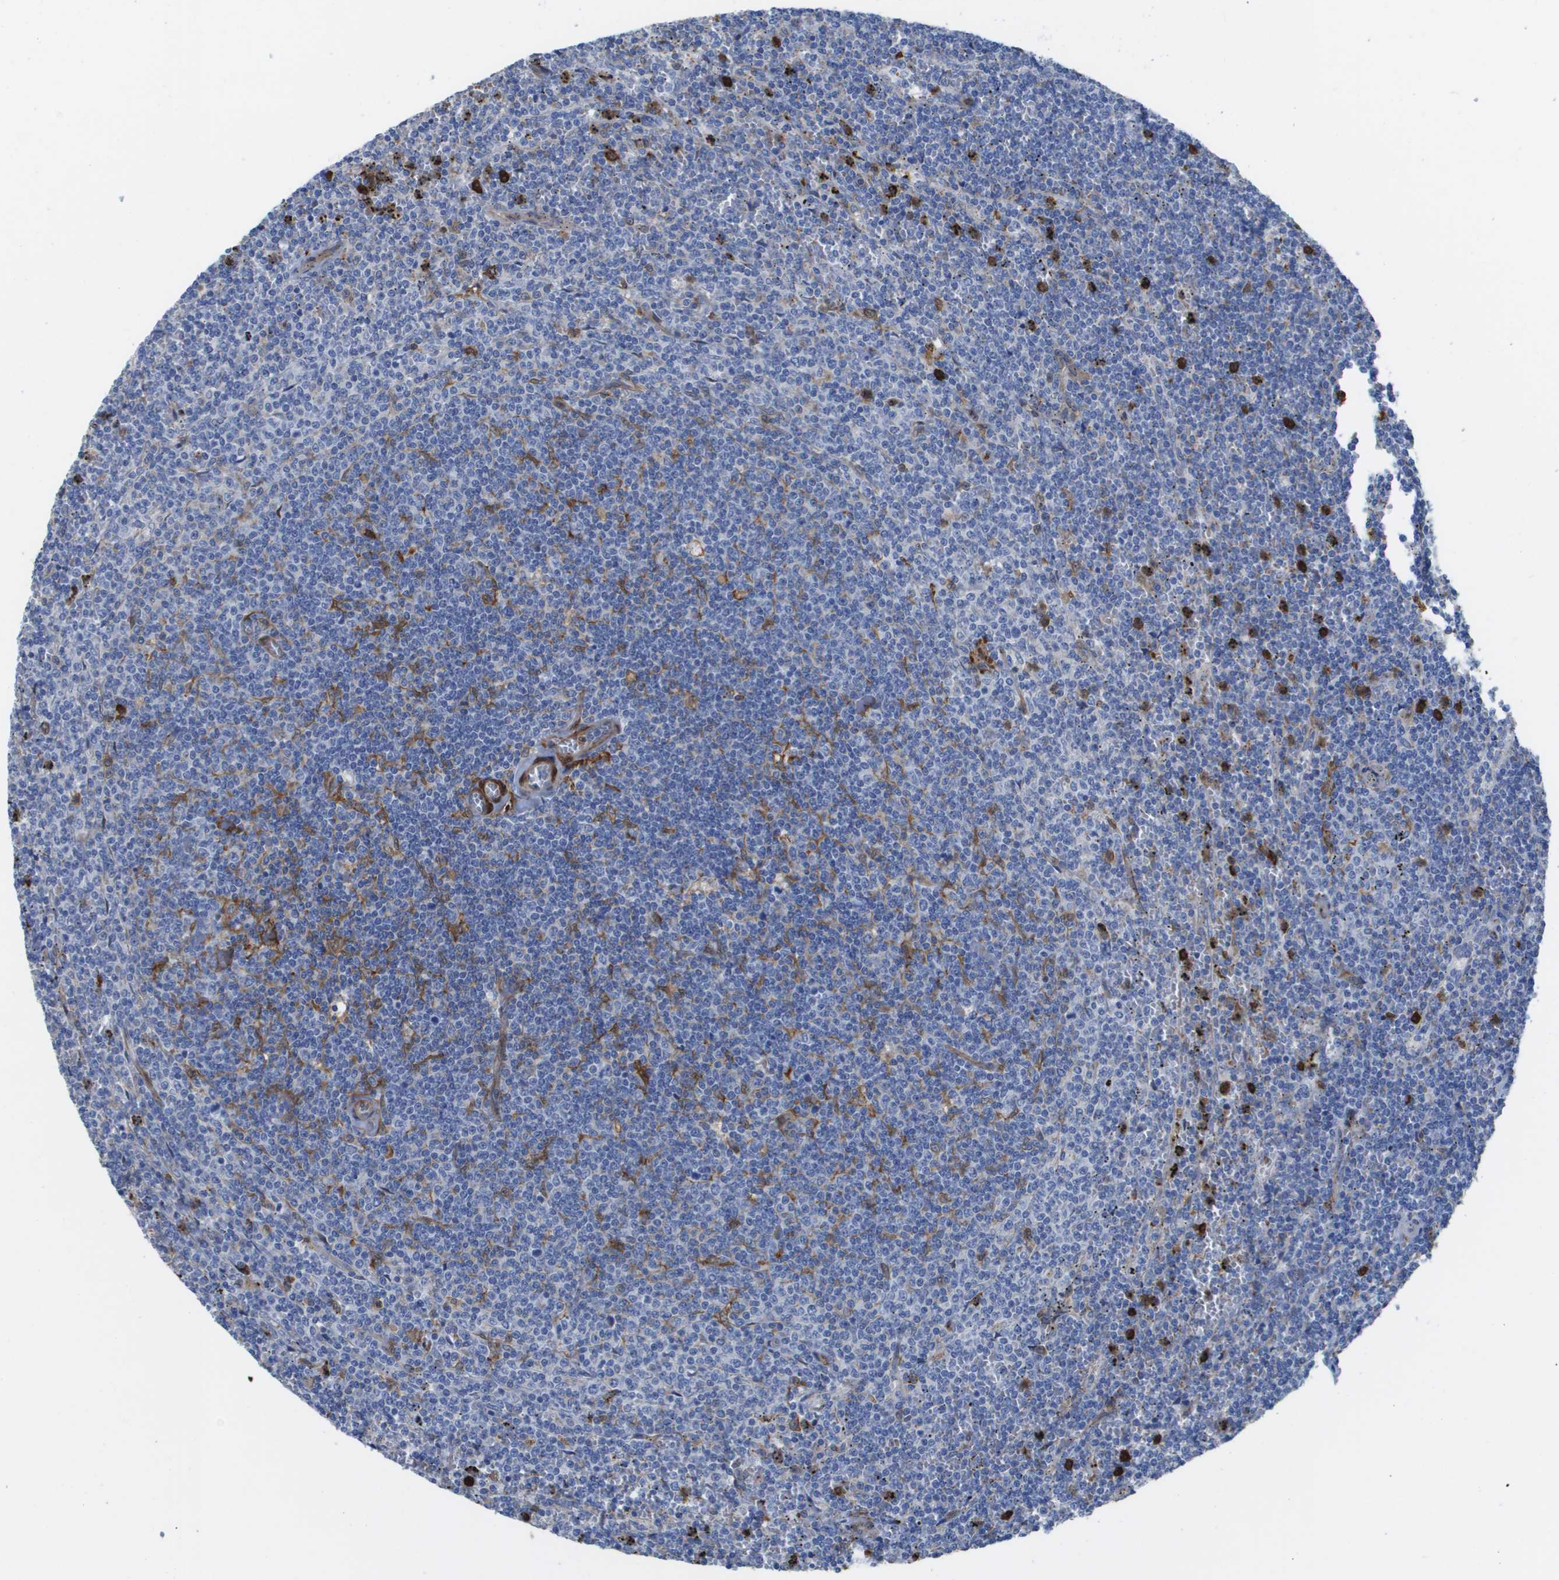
{"staining": {"intensity": "negative", "quantity": "none", "location": "none"}, "tissue": "lymphoma", "cell_type": "Tumor cells", "image_type": "cancer", "snomed": [{"axis": "morphology", "description": "Malignant lymphoma, non-Hodgkin's type, Low grade"}, {"axis": "topography", "description": "Spleen"}], "caption": "The micrograph displays no staining of tumor cells in malignant lymphoma, non-Hodgkin's type (low-grade). Nuclei are stained in blue.", "gene": "SLC37A2", "patient": {"sex": "female", "age": 50}}